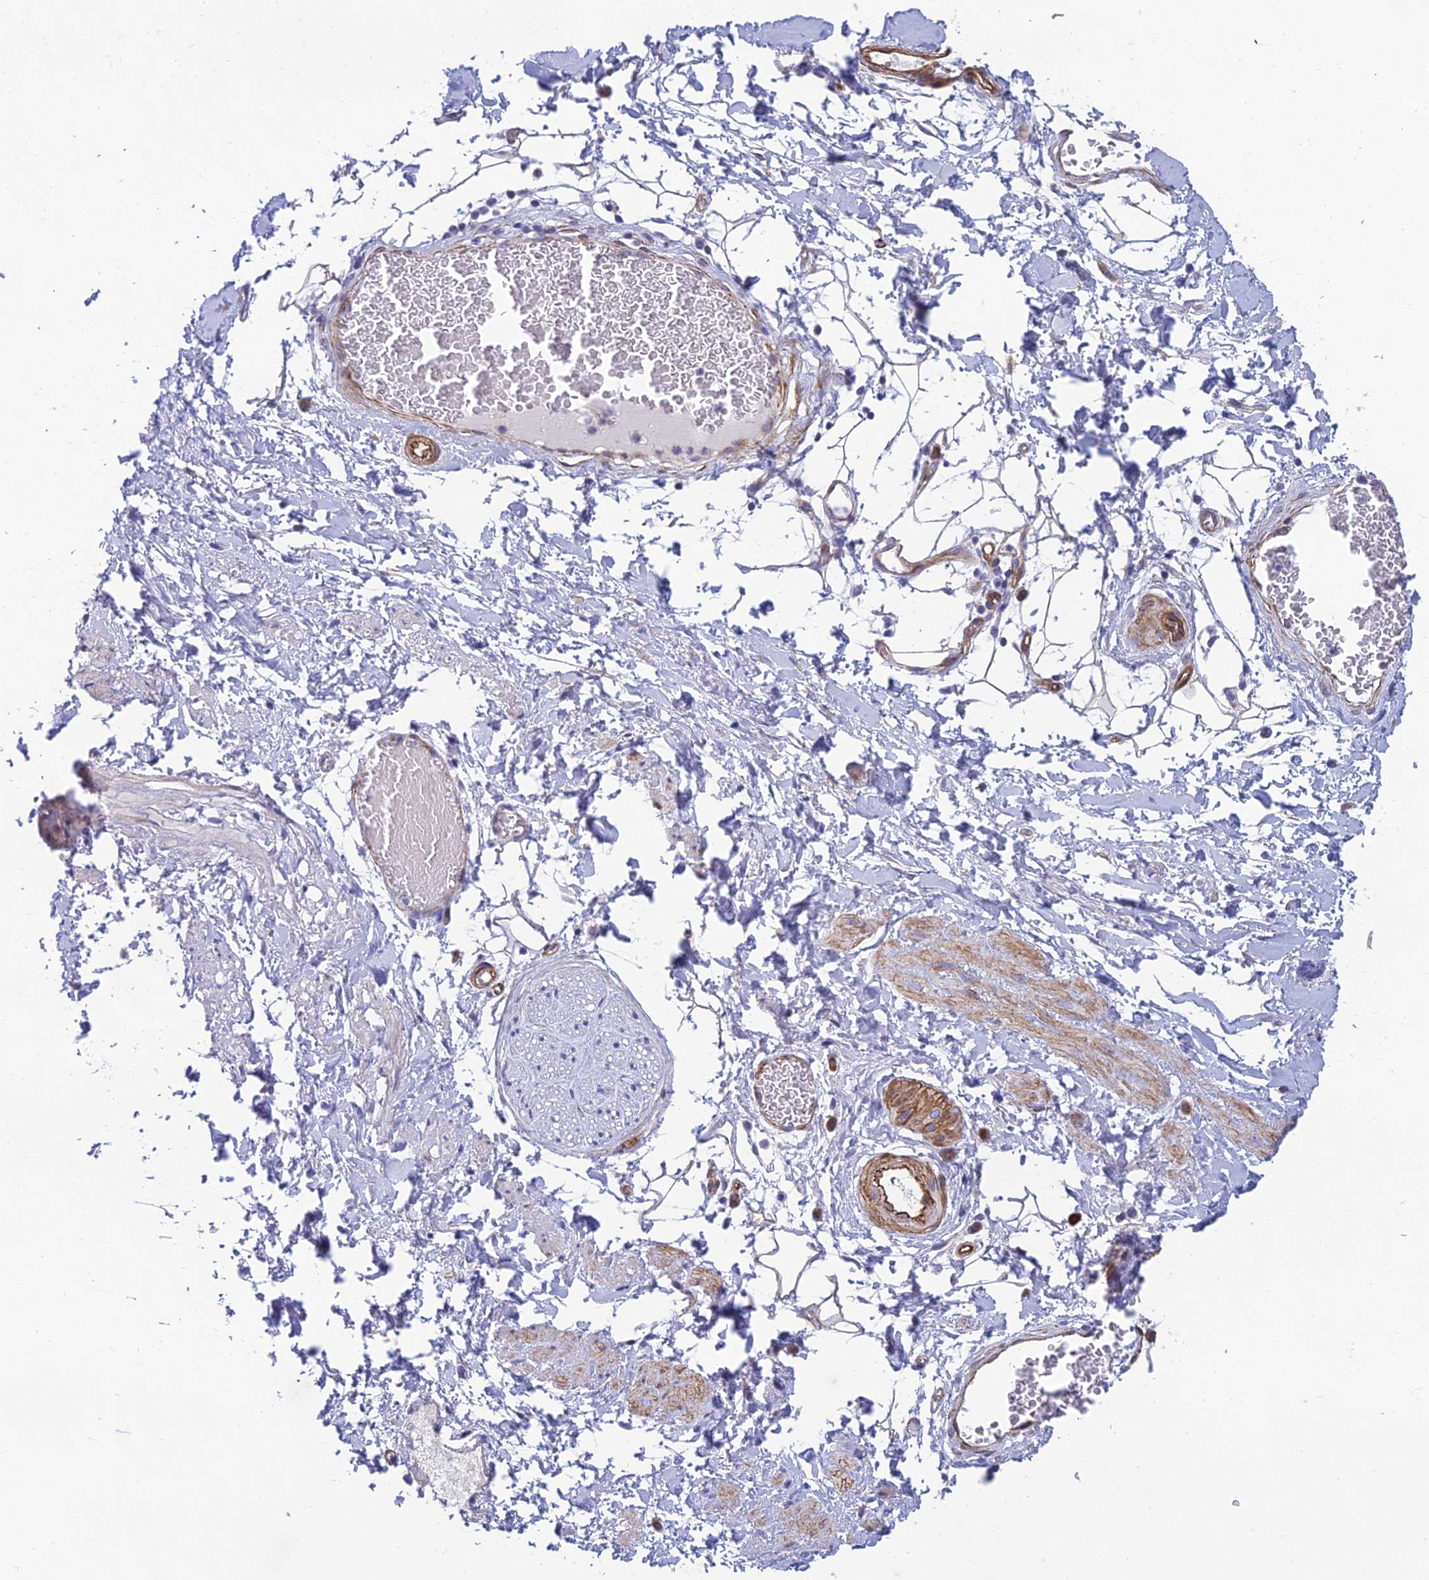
{"staining": {"intensity": "weak", "quantity": "25%-75%", "location": "cytoplasmic/membranous"}, "tissue": "adipose tissue", "cell_type": "Adipocytes", "image_type": "normal", "snomed": [{"axis": "morphology", "description": "Normal tissue, NOS"}, {"axis": "morphology", "description": "Adenocarcinoma, NOS"}, {"axis": "topography", "description": "Rectum"}, {"axis": "topography", "description": "Vagina"}, {"axis": "topography", "description": "Peripheral nerve tissue"}], "caption": "A photomicrograph of human adipose tissue stained for a protein exhibits weak cytoplasmic/membranous brown staining in adipocytes. Nuclei are stained in blue.", "gene": "POMGNT1", "patient": {"sex": "female", "age": 71}}